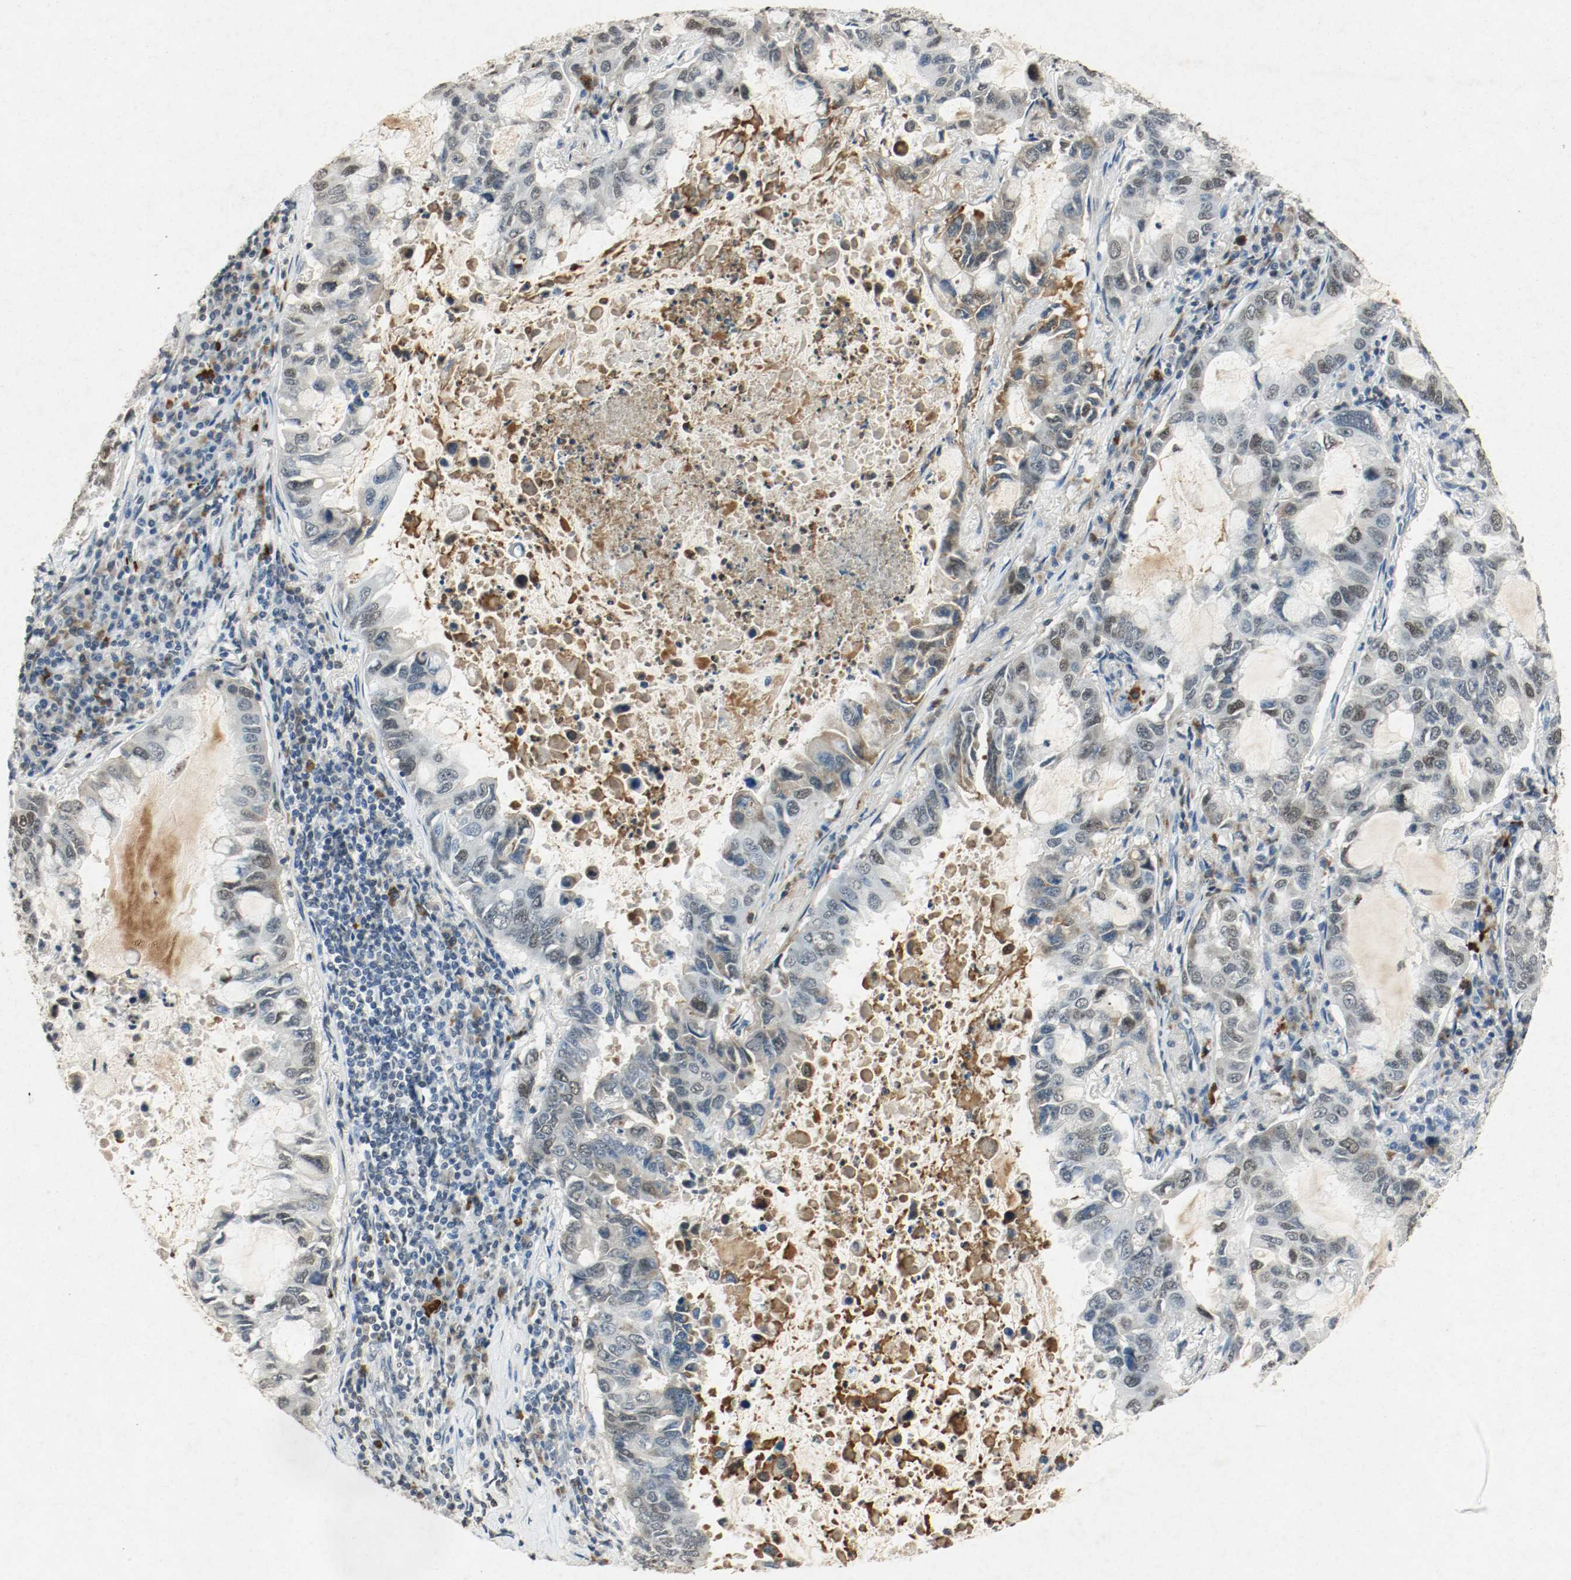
{"staining": {"intensity": "moderate", "quantity": "25%-75%", "location": "nuclear"}, "tissue": "lung cancer", "cell_type": "Tumor cells", "image_type": "cancer", "snomed": [{"axis": "morphology", "description": "Adenocarcinoma, NOS"}, {"axis": "topography", "description": "Lung"}], "caption": "A photomicrograph of adenocarcinoma (lung) stained for a protein reveals moderate nuclear brown staining in tumor cells. The staining was performed using DAB (3,3'-diaminobenzidine), with brown indicating positive protein expression. Nuclei are stained blue with hematoxylin.", "gene": "DNMT1", "patient": {"sex": "male", "age": 64}}